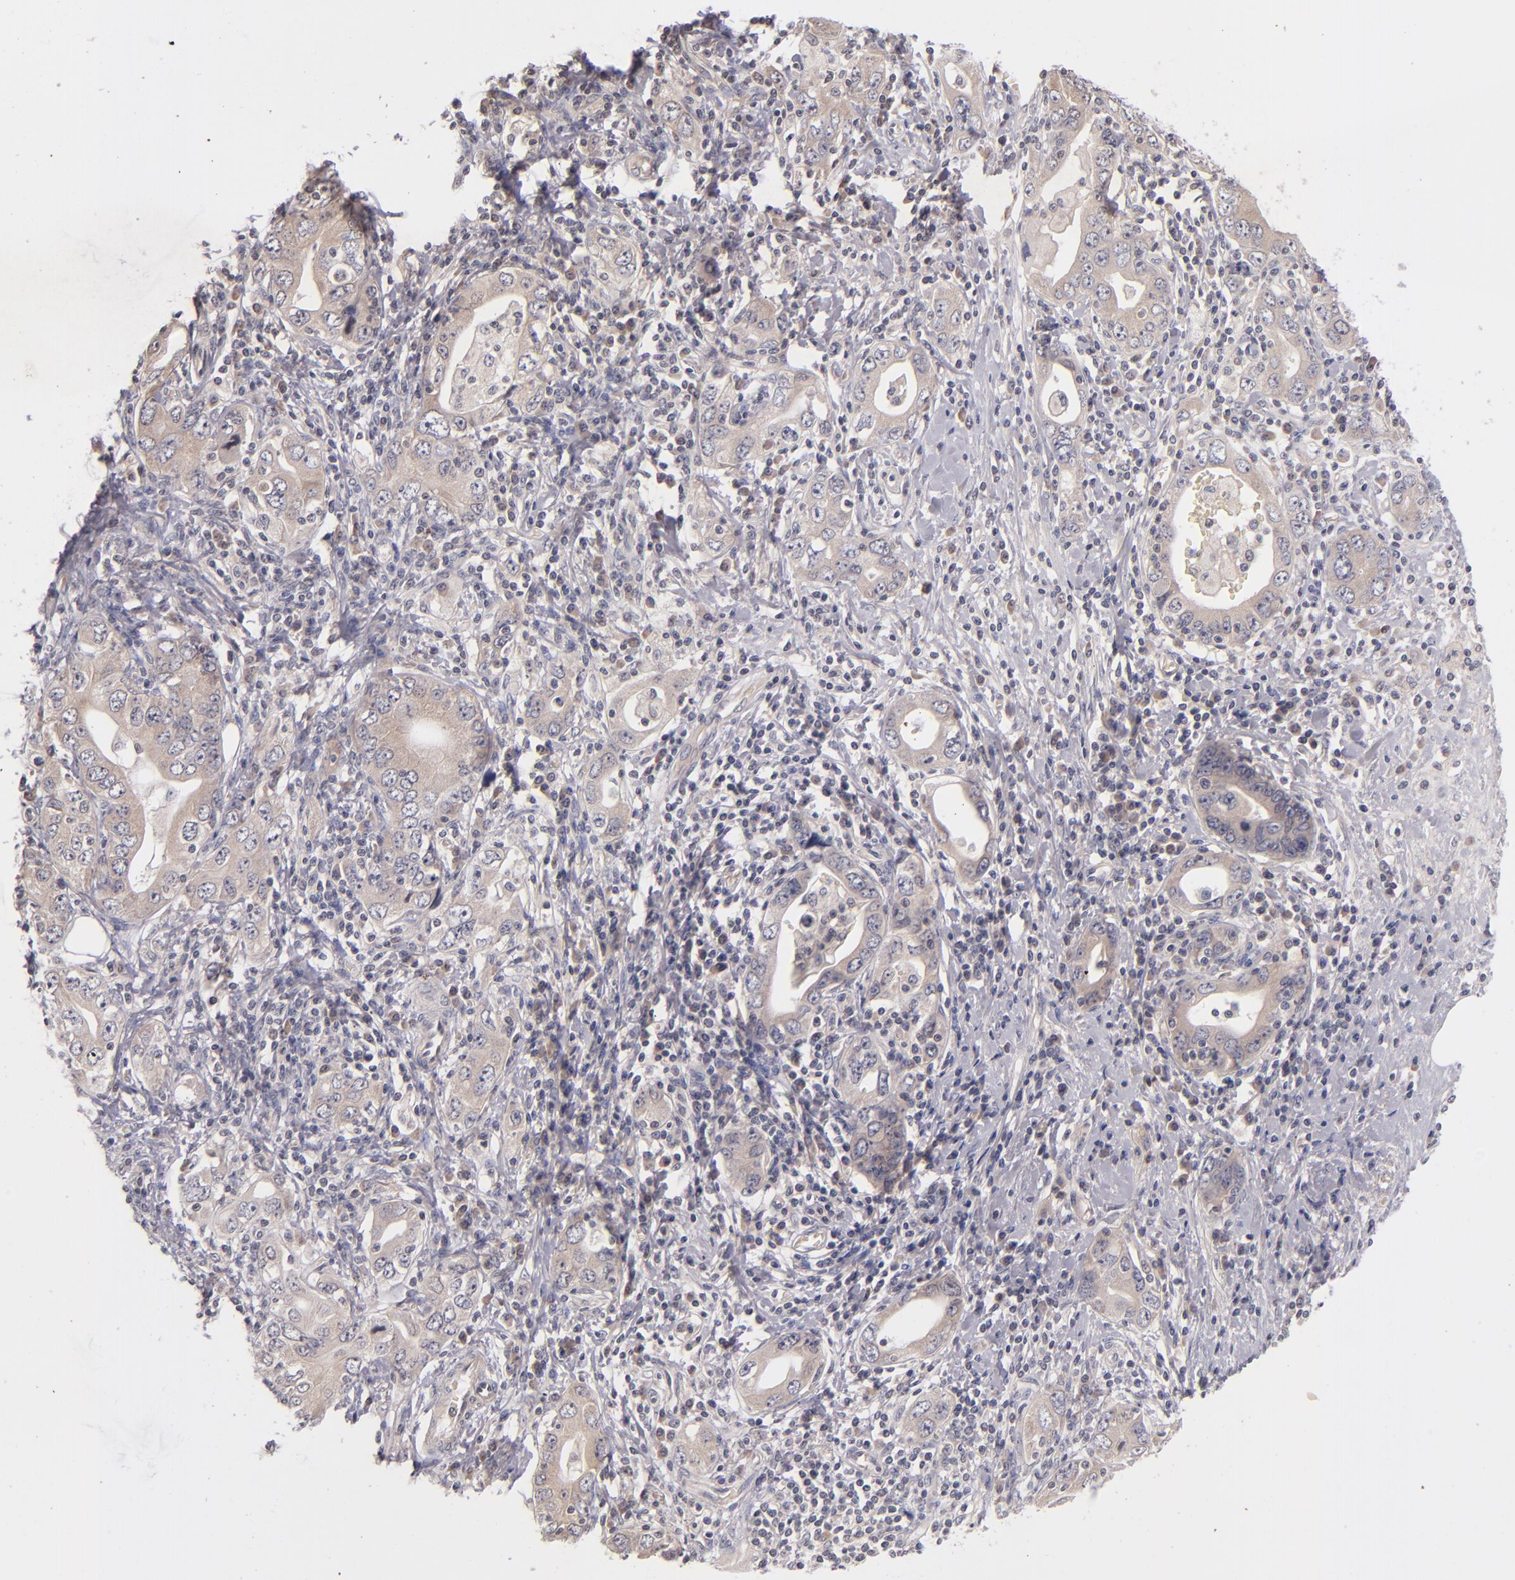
{"staining": {"intensity": "weak", "quantity": "25%-75%", "location": "cytoplasmic/membranous"}, "tissue": "stomach cancer", "cell_type": "Tumor cells", "image_type": "cancer", "snomed": [{"axis": "morphology", "description": "Adenocarcinoma, NOS"}, {"axis": "topography", "description": "Stomach, lower"}], "caption": "Stomach cancer stained with a brown dye displays weak cytoplasmic/membranous positive expression in approximately 25%-75% of tumor cells.", "gene": "TSC2", "patient": {"sex": "female", "age": 93}}